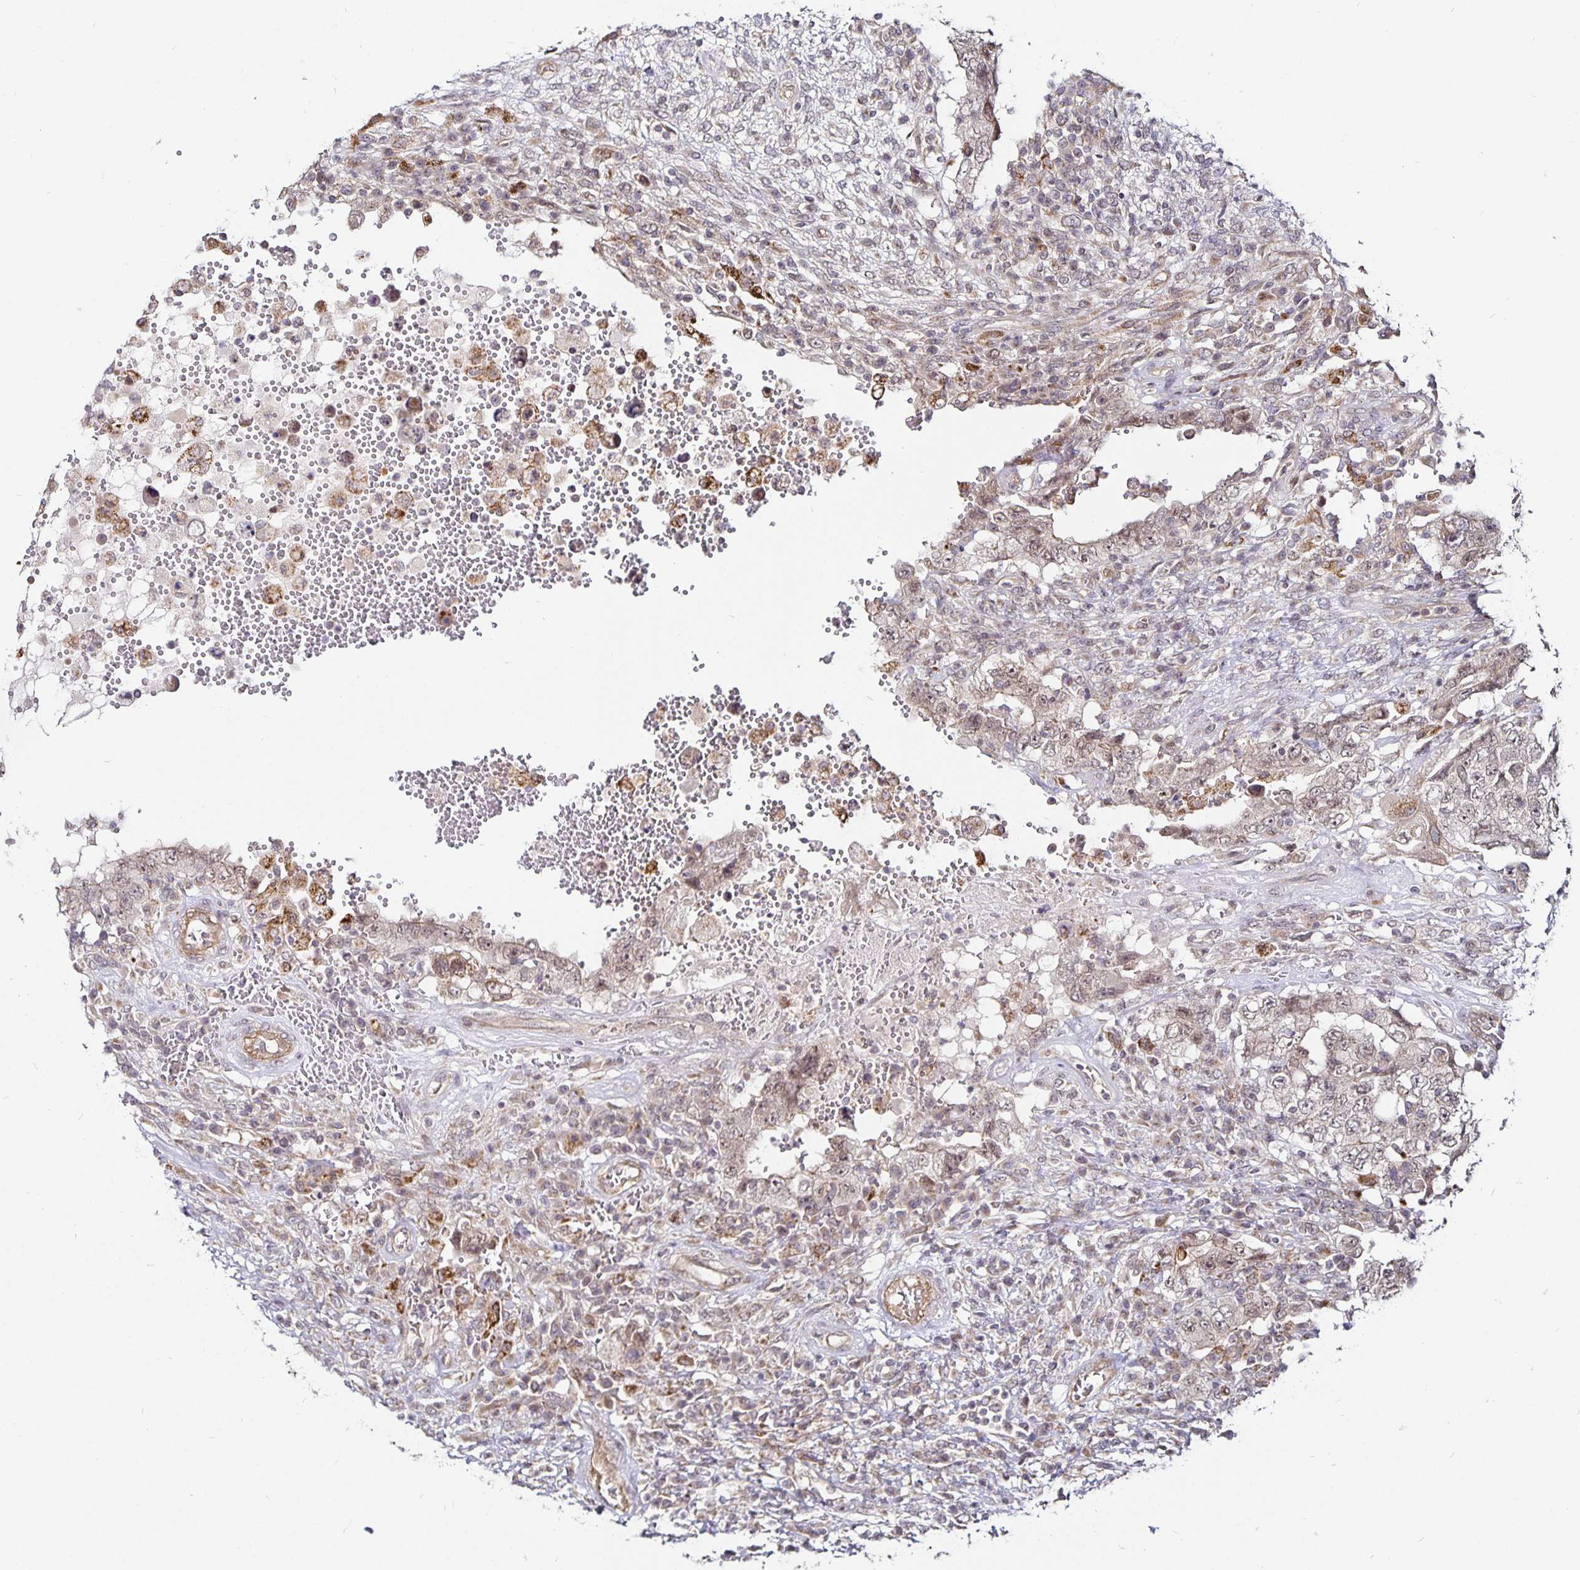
{"staining": {"intensity": "weak", "quantity": "25%-75%", "location": "cytoplasmic/membranous,nuclear"}, "tissue": "testis cancer", "cell_type": "Tumor cells", "image_type": "cancer", "snomed": [{"axis": "morphology", "description": "Carcinoma, Embryonal, NOS"}, {"axis": "topography", "description": "Testis"}], "caption": "Testis cancer stained with DAB immunohistochemistry (IHC) exhibits low levels of weak cytoplasmic/membranous and nuclear positivity in about 25%-75% of tumor cells. The staining was performed using DAB (3,3'-diaminobenzidine), with brown indicating positive protein expression. Nuclei are stained blue with hematoxylin.", "gene": "CYP27A1", "patient": {"sex": "male", "age": 26}}